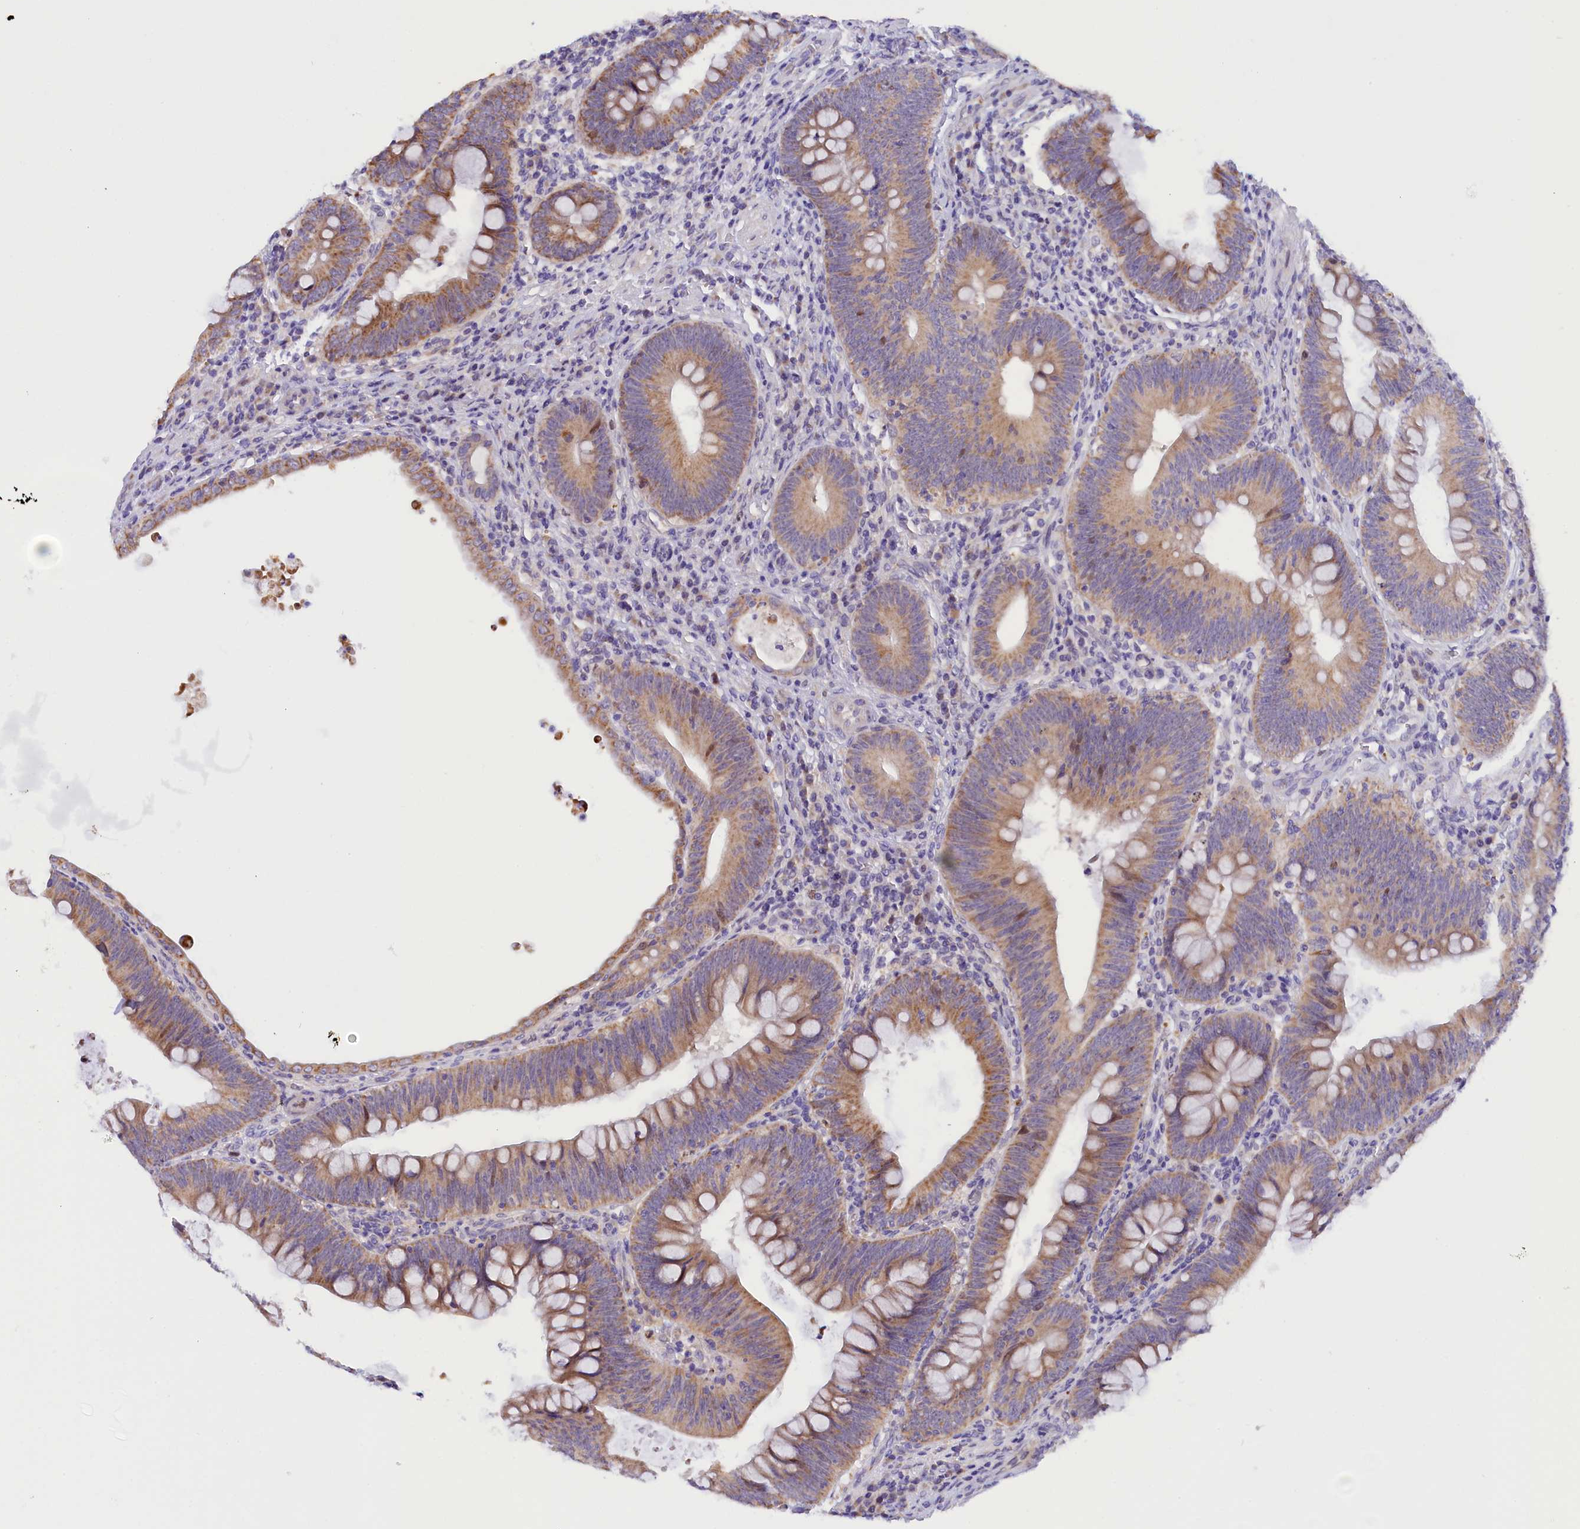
{"staining": {"intensity": "moderate", "quantity": "25%-75%", "location": "cytoplasmic/membranous"}, "tissue": "colorectal cancer", "cell_type": "Tumor cells", "image_type": "cancer", "snomed": [{"axis": "morphology", "description": "Normal tissue, NOS"}, {"axis": "topography", "description": "Colon"}], "caption": "Brown immunohistochemical staining in colorectal cancer shows moderate cytoplasmic/membranous expression in approximately 25%-75% of tumor cells. (Brightfield microscopy of DAB IHC at high magnification).", "gene": "PKIA", "patient": {"sex": "female", "age": 82}}